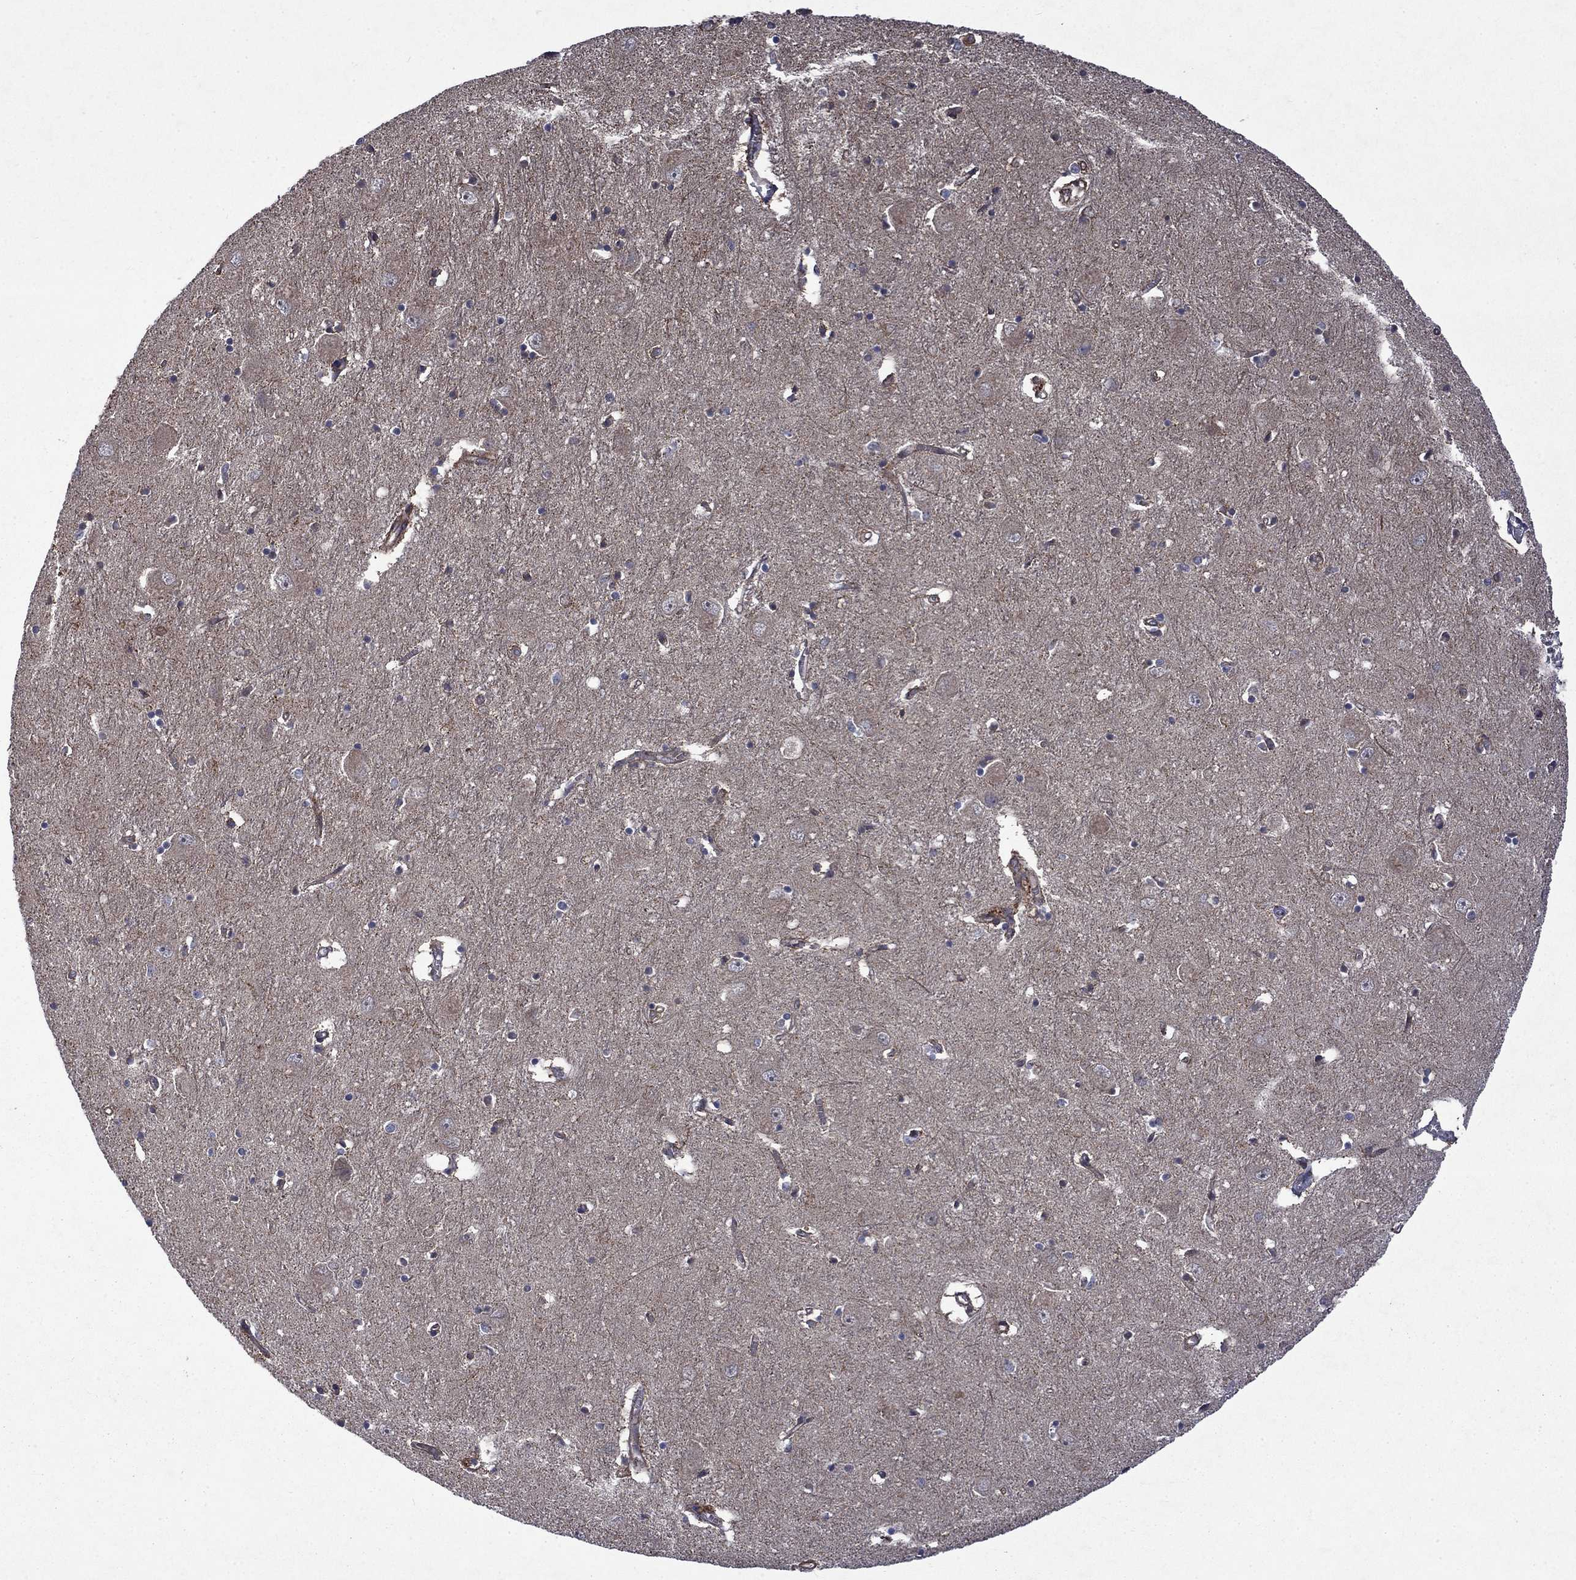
{"staining": {"intensity": "negative", "quantity": "none", "location": "none"}, "tissue": "caudate", "cell_type": "Glial cells", "image_type": "normal", "snomed": [{"axis": "morphology", "description": "Normal tissue, NOS"}, {"axis": "topography", "description": "Lateral ventricle wall"}], "caption": "Glial cells show no significant expression in benign caudate.", "gene": "TMEM33", "patient": {"sex": "male", "age": 54}}